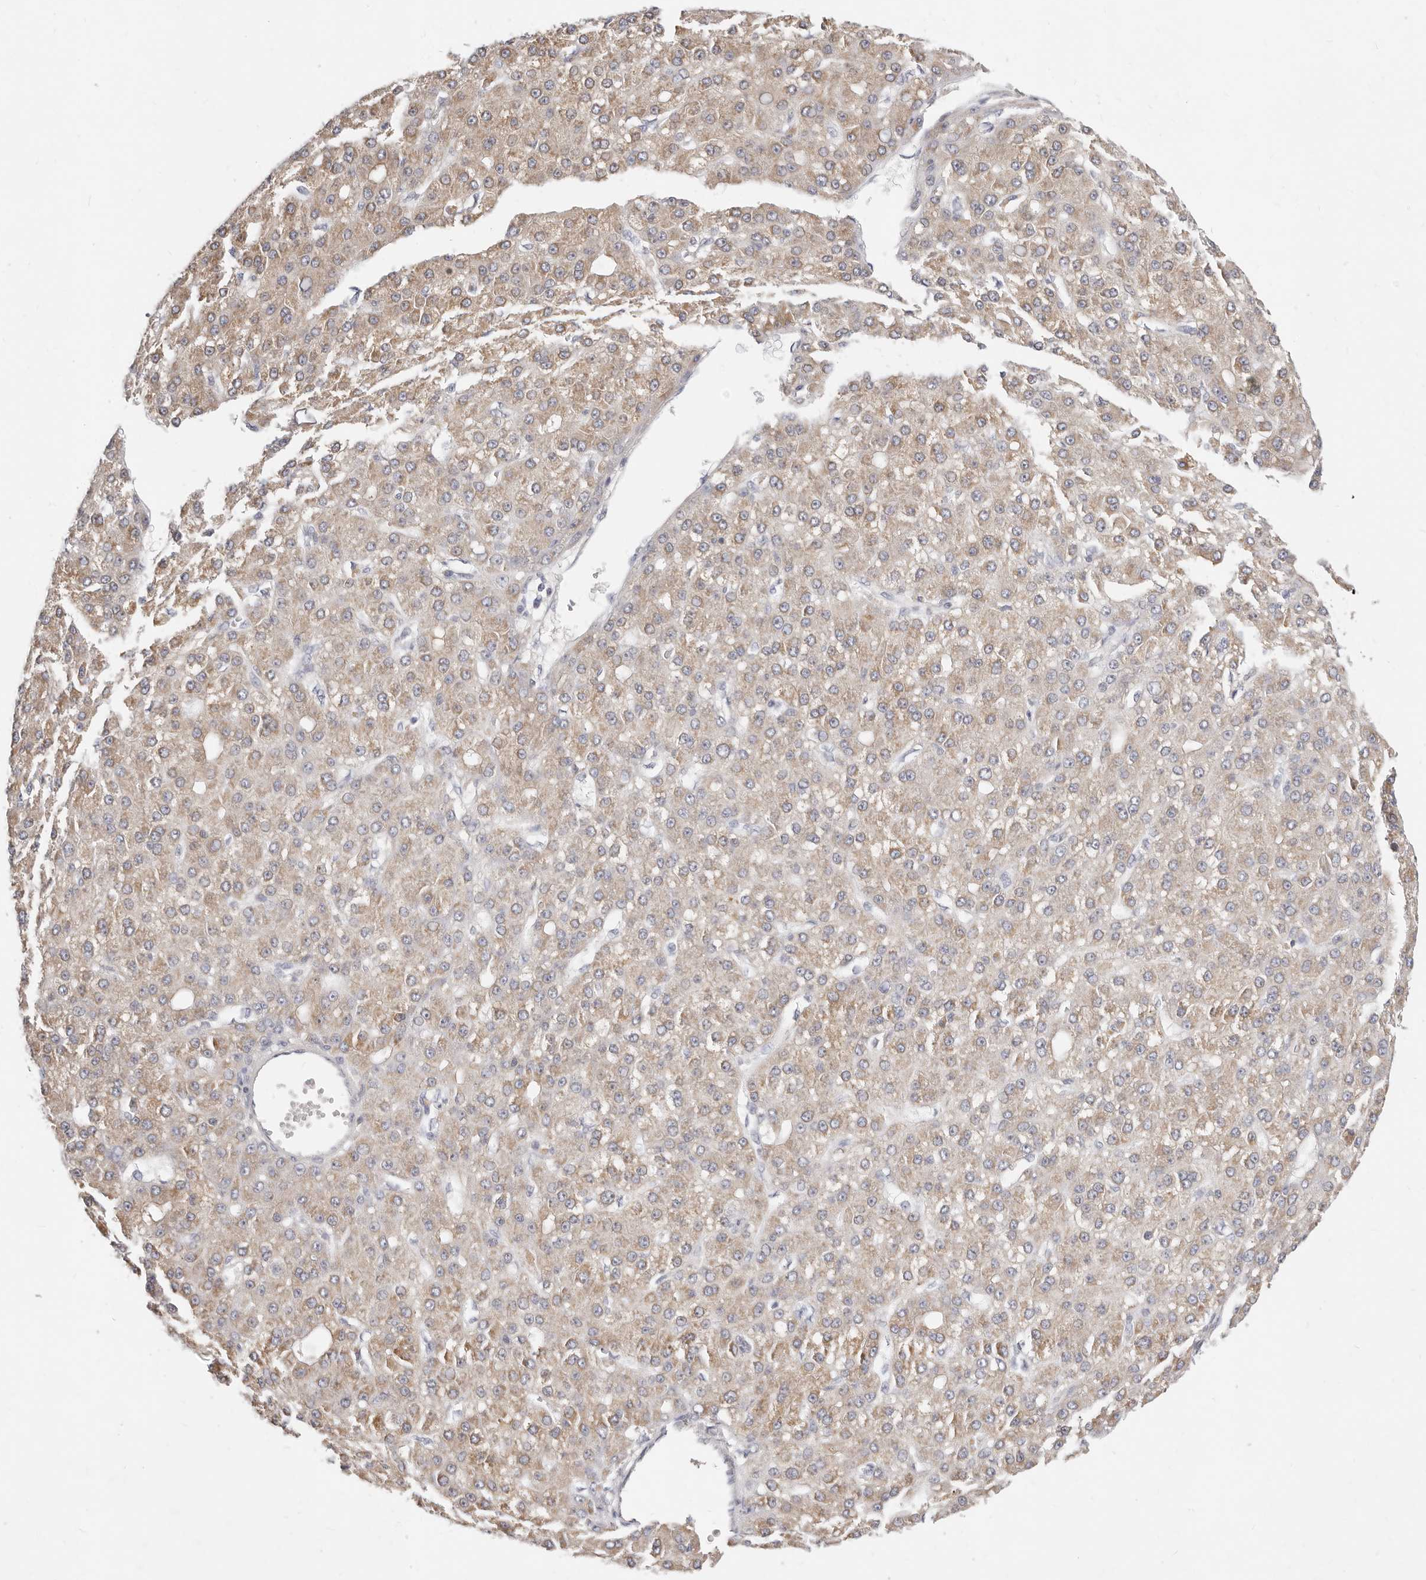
{"staining": {"intensity": "weak", "quantity": ">75%", "location": "cytoplasmic/membranous"}, "tissue": "liver cancer", "cell_type": "Tumor cells", "image_type": "cancer", "snomed": [{"axis": "morphology", "description": "Carcinoma, Hepatocellular, NOS"}, {"axis": "topography", "description": "Liver"}], "caption": "Immunohistochemical staining of liver cancer reveals low levels of weak cytoplasmic/membranous protein staining in approximately >75% of tumor cells.", "gene": "TFB2M", "patient": {"sex": "male", "age": 67}}